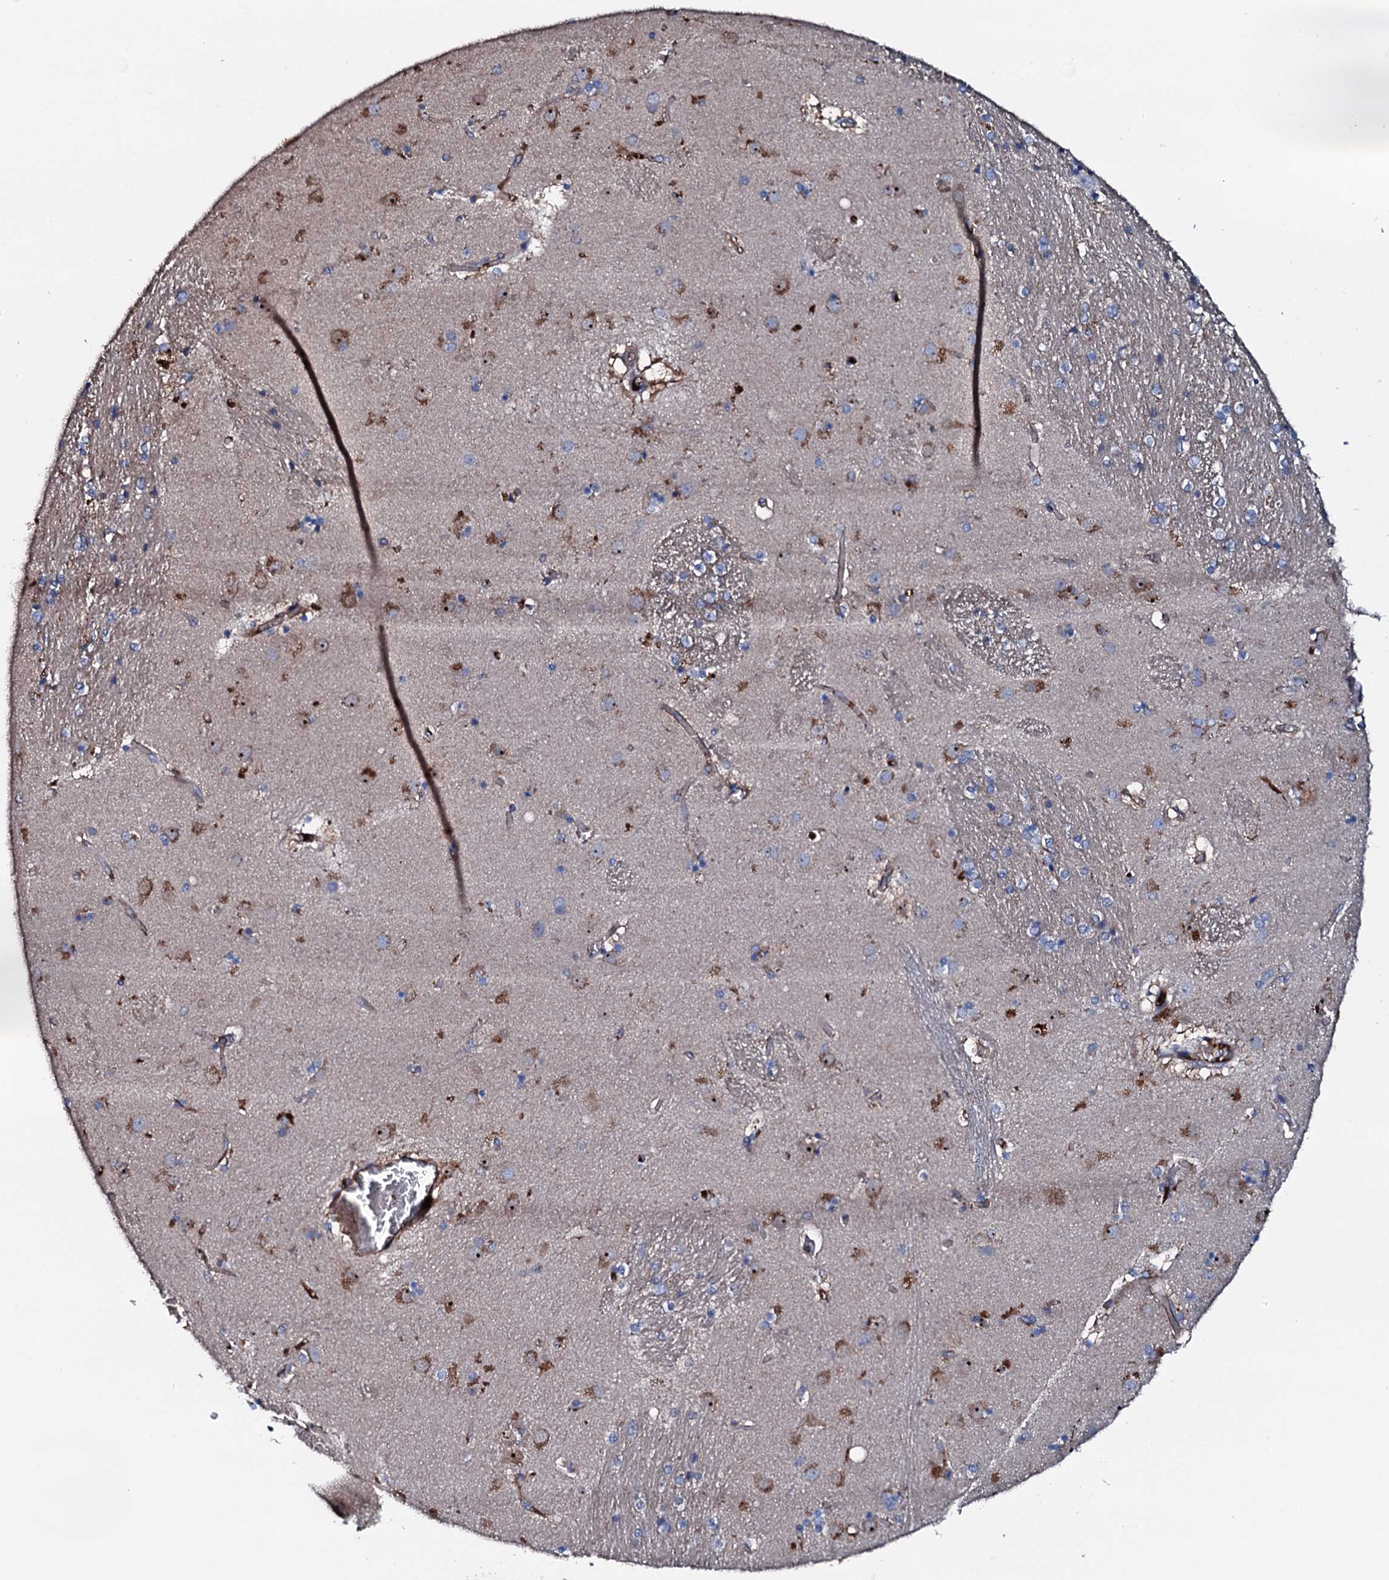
{"staining": {"intensity": "negative", "quantity": "none", "location": "none"}, "tissue": "caudate", "cell_type": "Glial cells", "image_type": "normal", "snomed": [{"axis": "morphology", "description": "Normal tissue, NOS"}, {"axis": "topography", "description": "Lateral ventricle wall"}], "caption": "Immunohistochemical staining of normal caudate shows no significant expression in glial cells. (DAB (3,3'-diaminobenzidine) immunohistochemistry, high magnification).", "gene": "NEK1", "patient": {"sex": "male", "age": 70}}